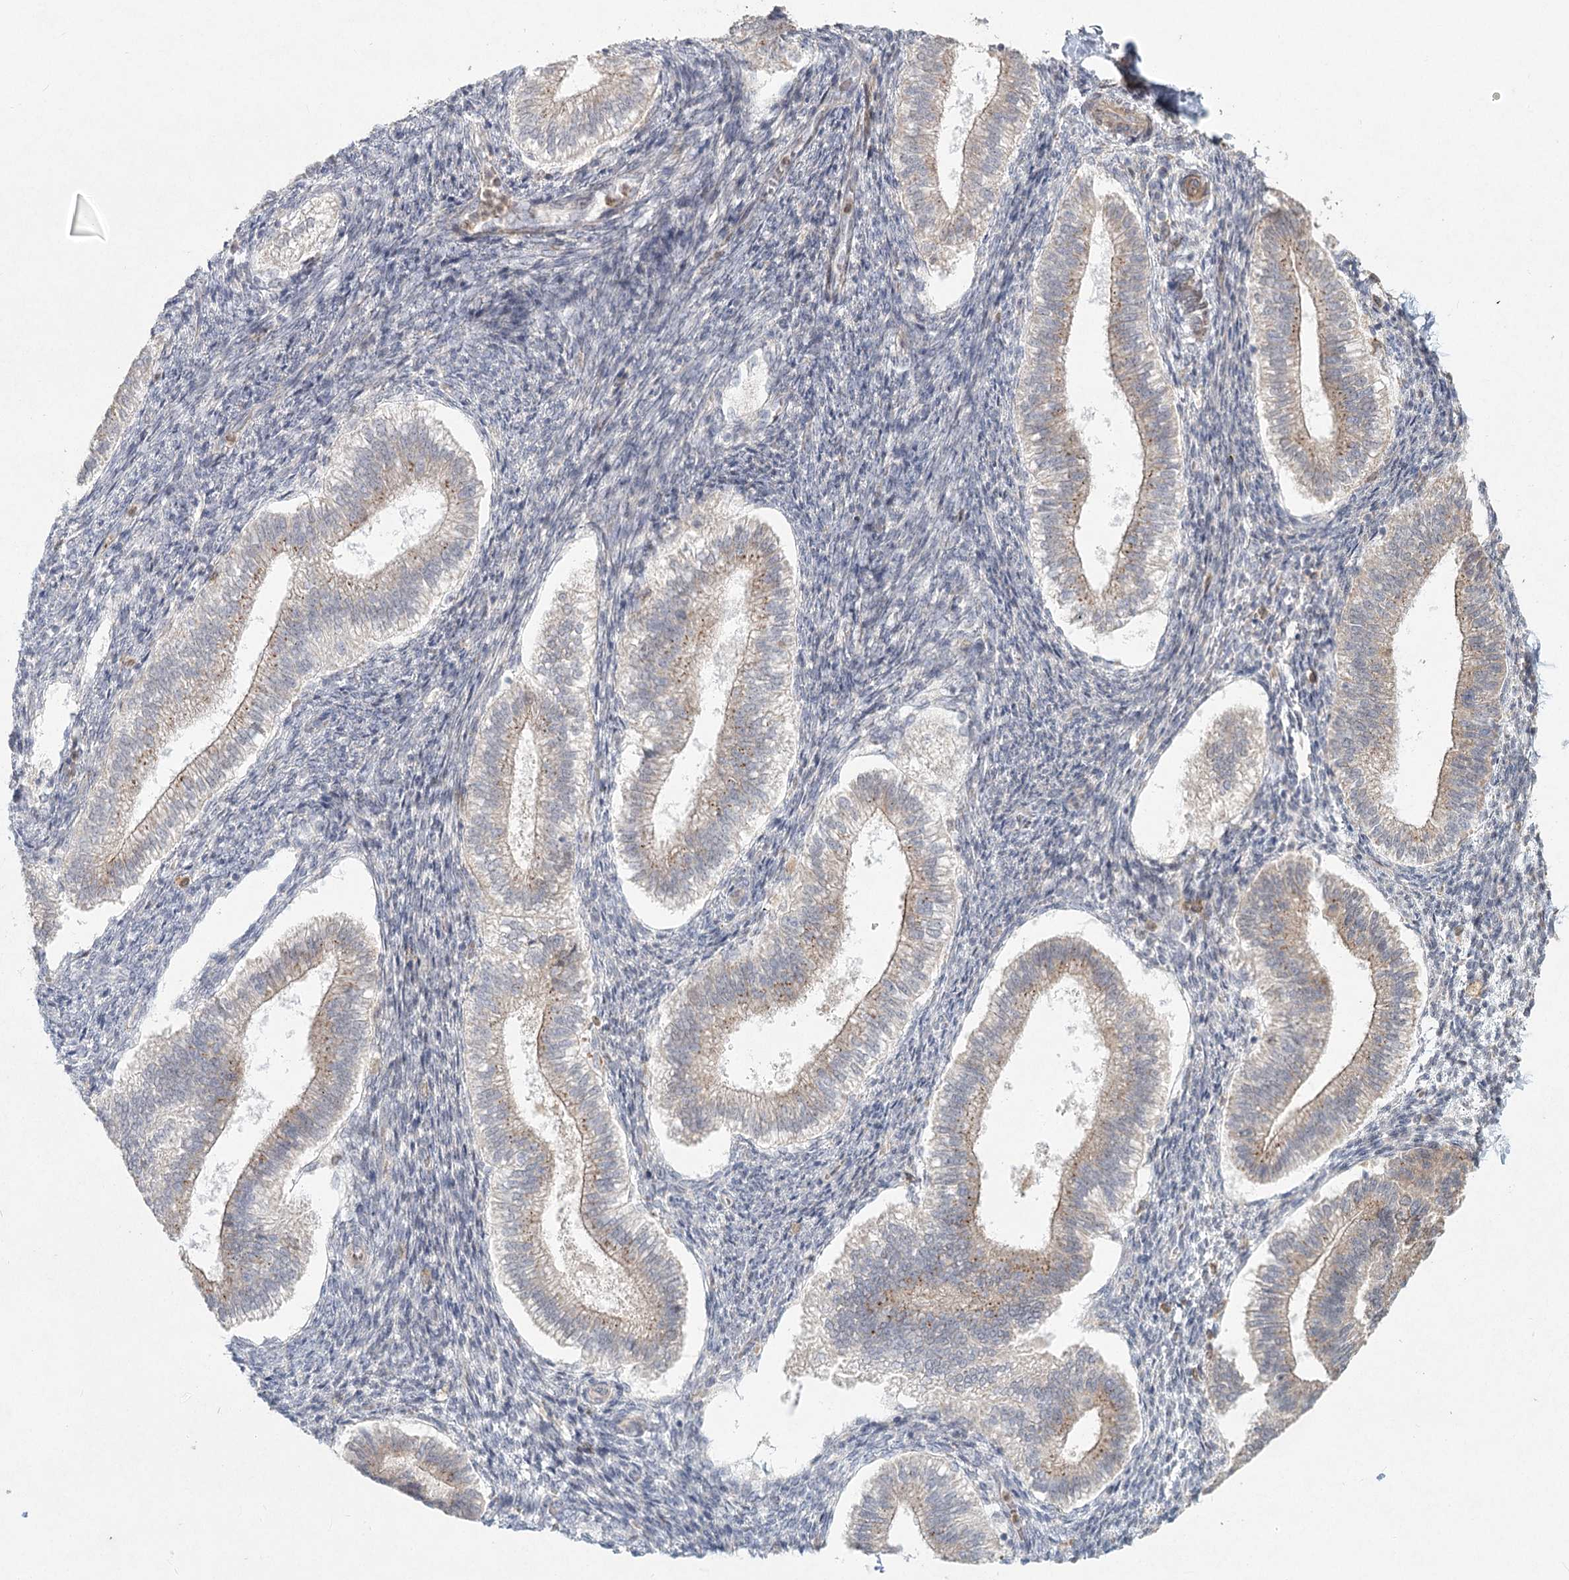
{"staining": {"intensity": "negative", "quantity": "none", "location": "none"}, "tissue": "endometrium", "cell_type": "Cells in endometrial stroma", "image_type": "normal", "snomed": [{"axis": "morphology", "description": "Normal tissue, NOS"}, {"axis": "topography", "description": "Endometrium"}], "caption": "Immunohistochemistry histopathology image of unremarkable endometrium: endometrium stained with DAB (3,3'-diaminobenzidine) demonstrates no significant protein expression in cells in endometrial stroma.", "gene": "LRP2BP", "patient": {"sex": "female", "age": 25}}